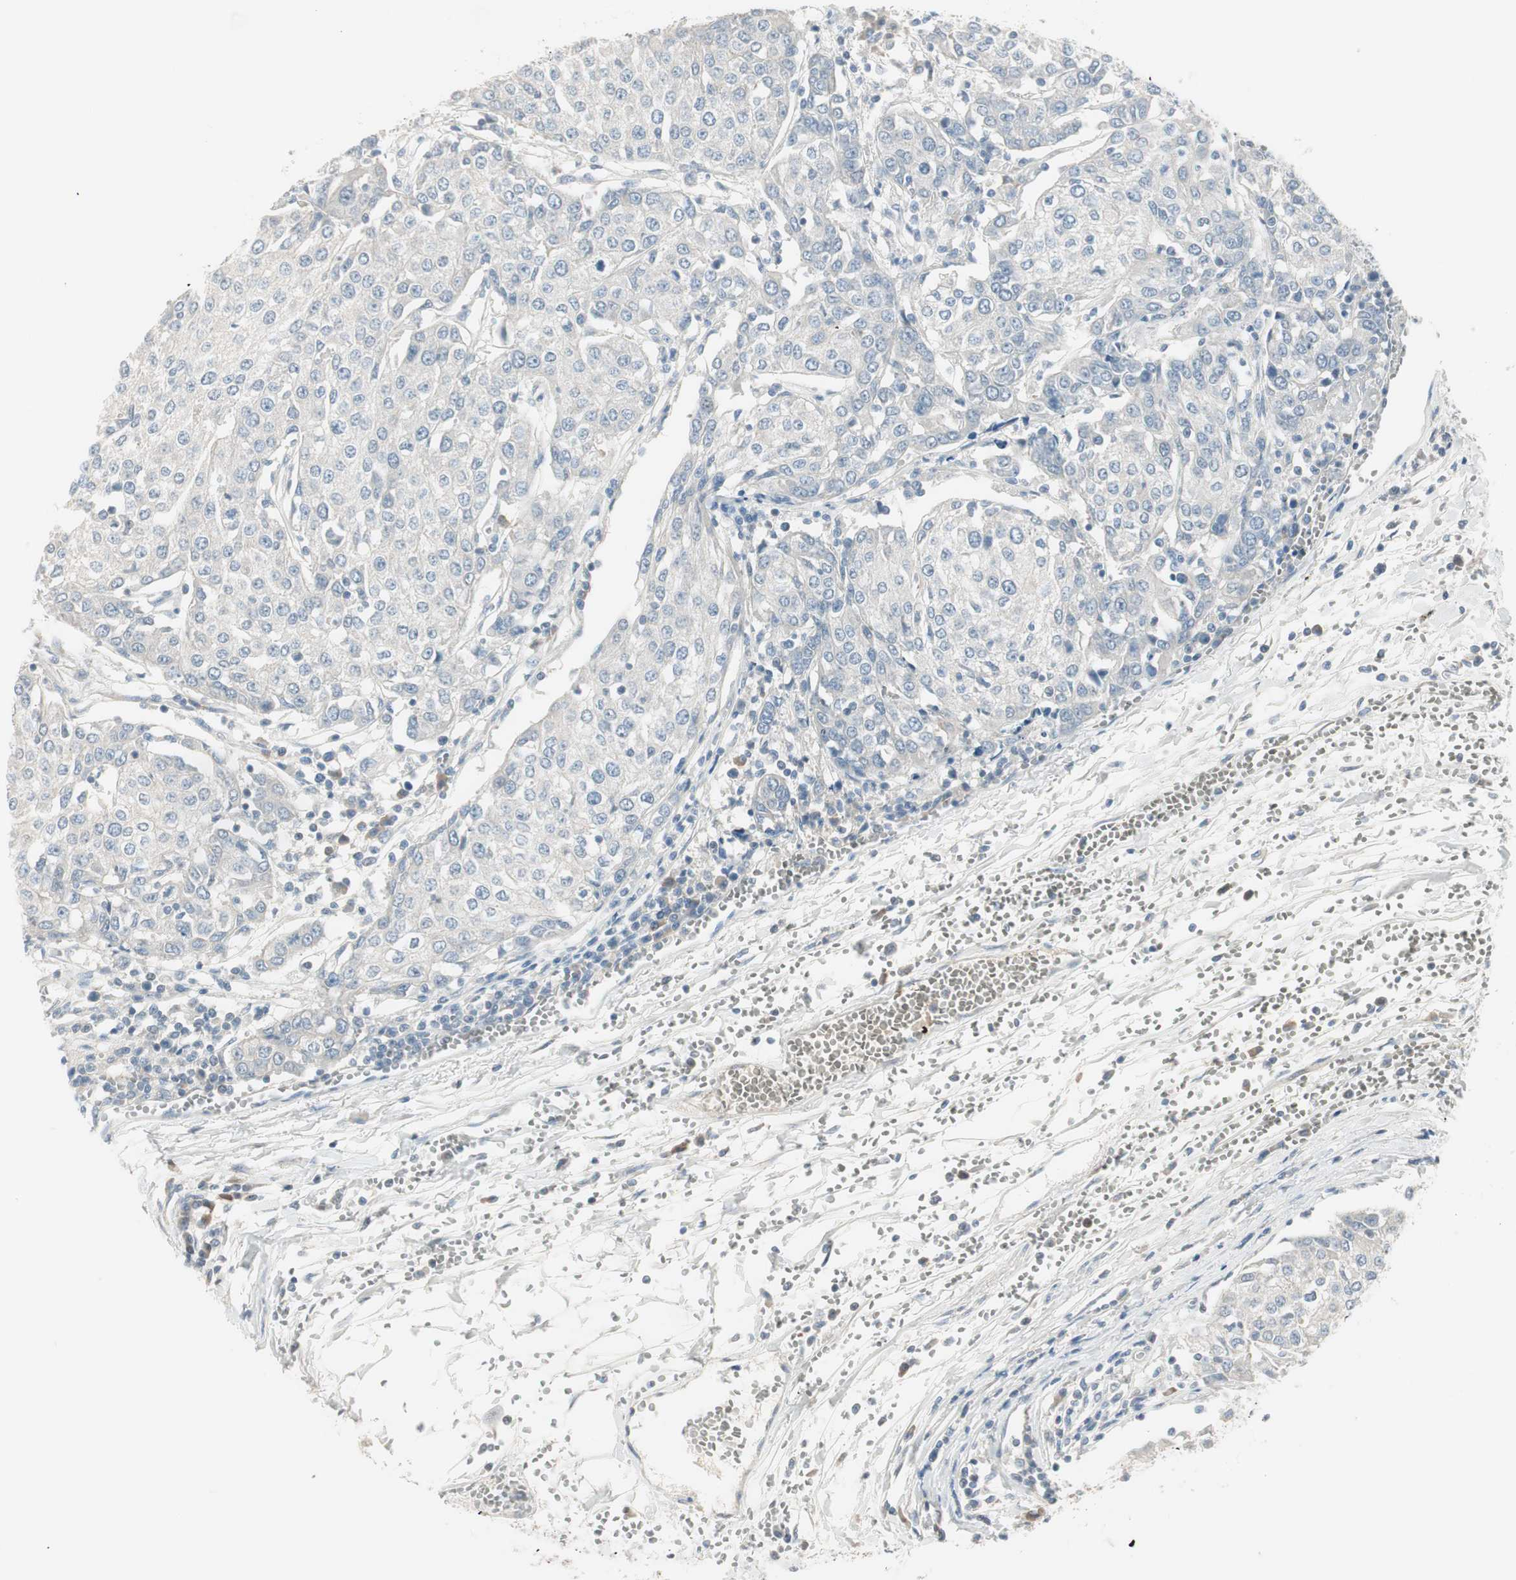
{"staining": {"intensity": "negative", "quantity": "none", "location": "none"}, "tissue": "urothelial cancer", "cell_type": "Tumor cells", "image_type": "cancer", "snomed": [{"axis": "morphology", "description": "Urothelial carcinoma, High grade"}, {"axis": "topography", "description": "Urinary bladder"}], "caption": "Immunohistochemistry (IHC) image of neoplastic tissue: human urothelial cancer stained with DAB (3,3'-diaminobenzidine) shows no significant protein positivity in tumor cells.", "gene": "EVA1A", "patient": {"sex": "female", "age": 85}}